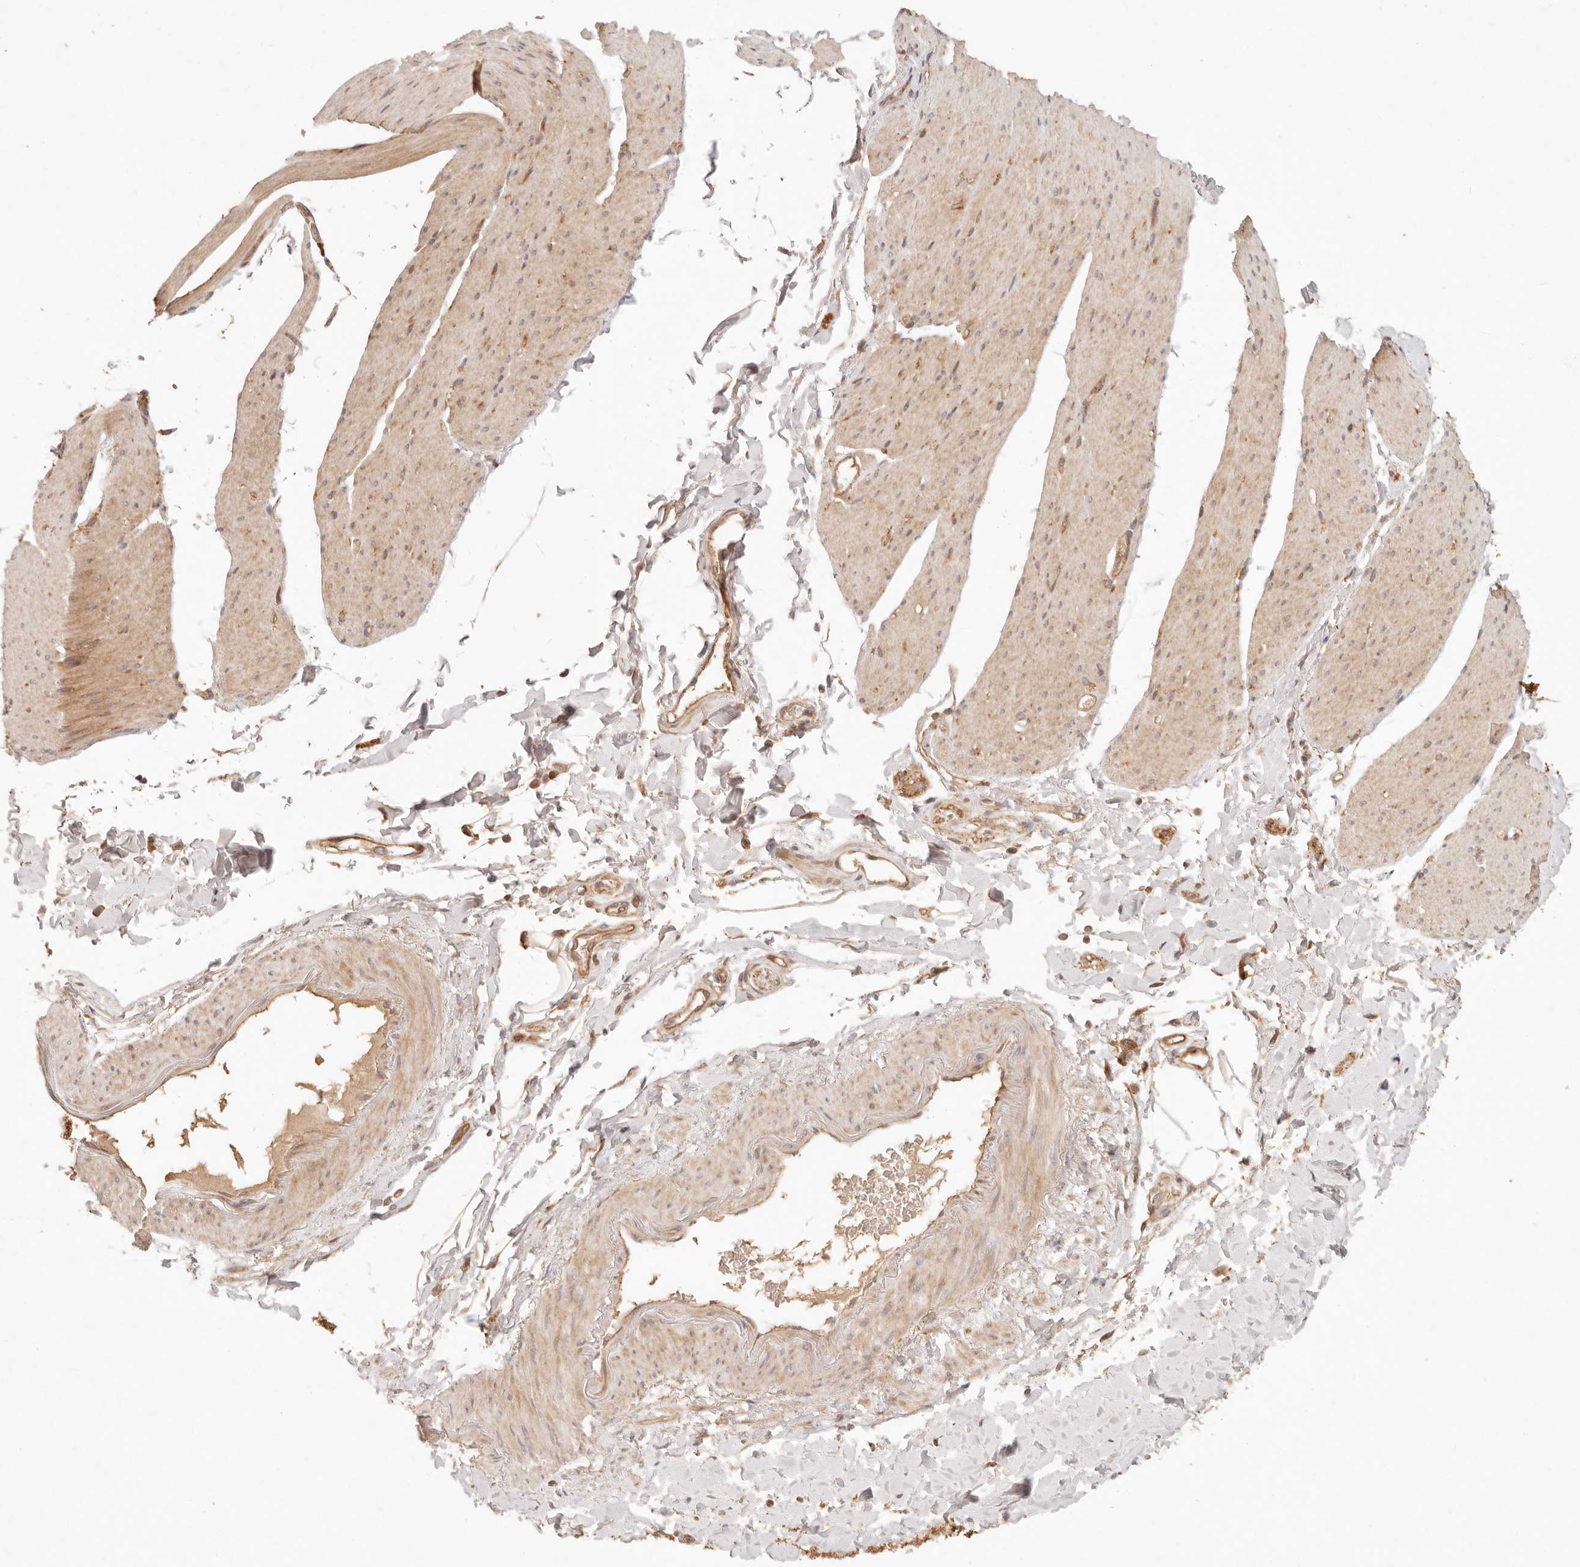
{"staining": {"intensity": "weak", "quantity": ">75%", "location": "cytoplasmic/membranous"}, "tissue": "smooth muscle", "cell_type": "Smooth muscle cells", "image_type": "normal", "snomed": [{"axis": "morphology", "description": "Normal tissue, NOS"}, {"axis": "topography", "description": "Smooth muscle"}, {"axis": "topography", "description": "Small intestine"}], "caption": "The immunohistochemical stain shows weak cytoplasmic/membranous staining in smooth muscle cells of benign smooth muscle.", "gene": "PPP1R3B", "patient": {"sex": "female", "age": 84}}